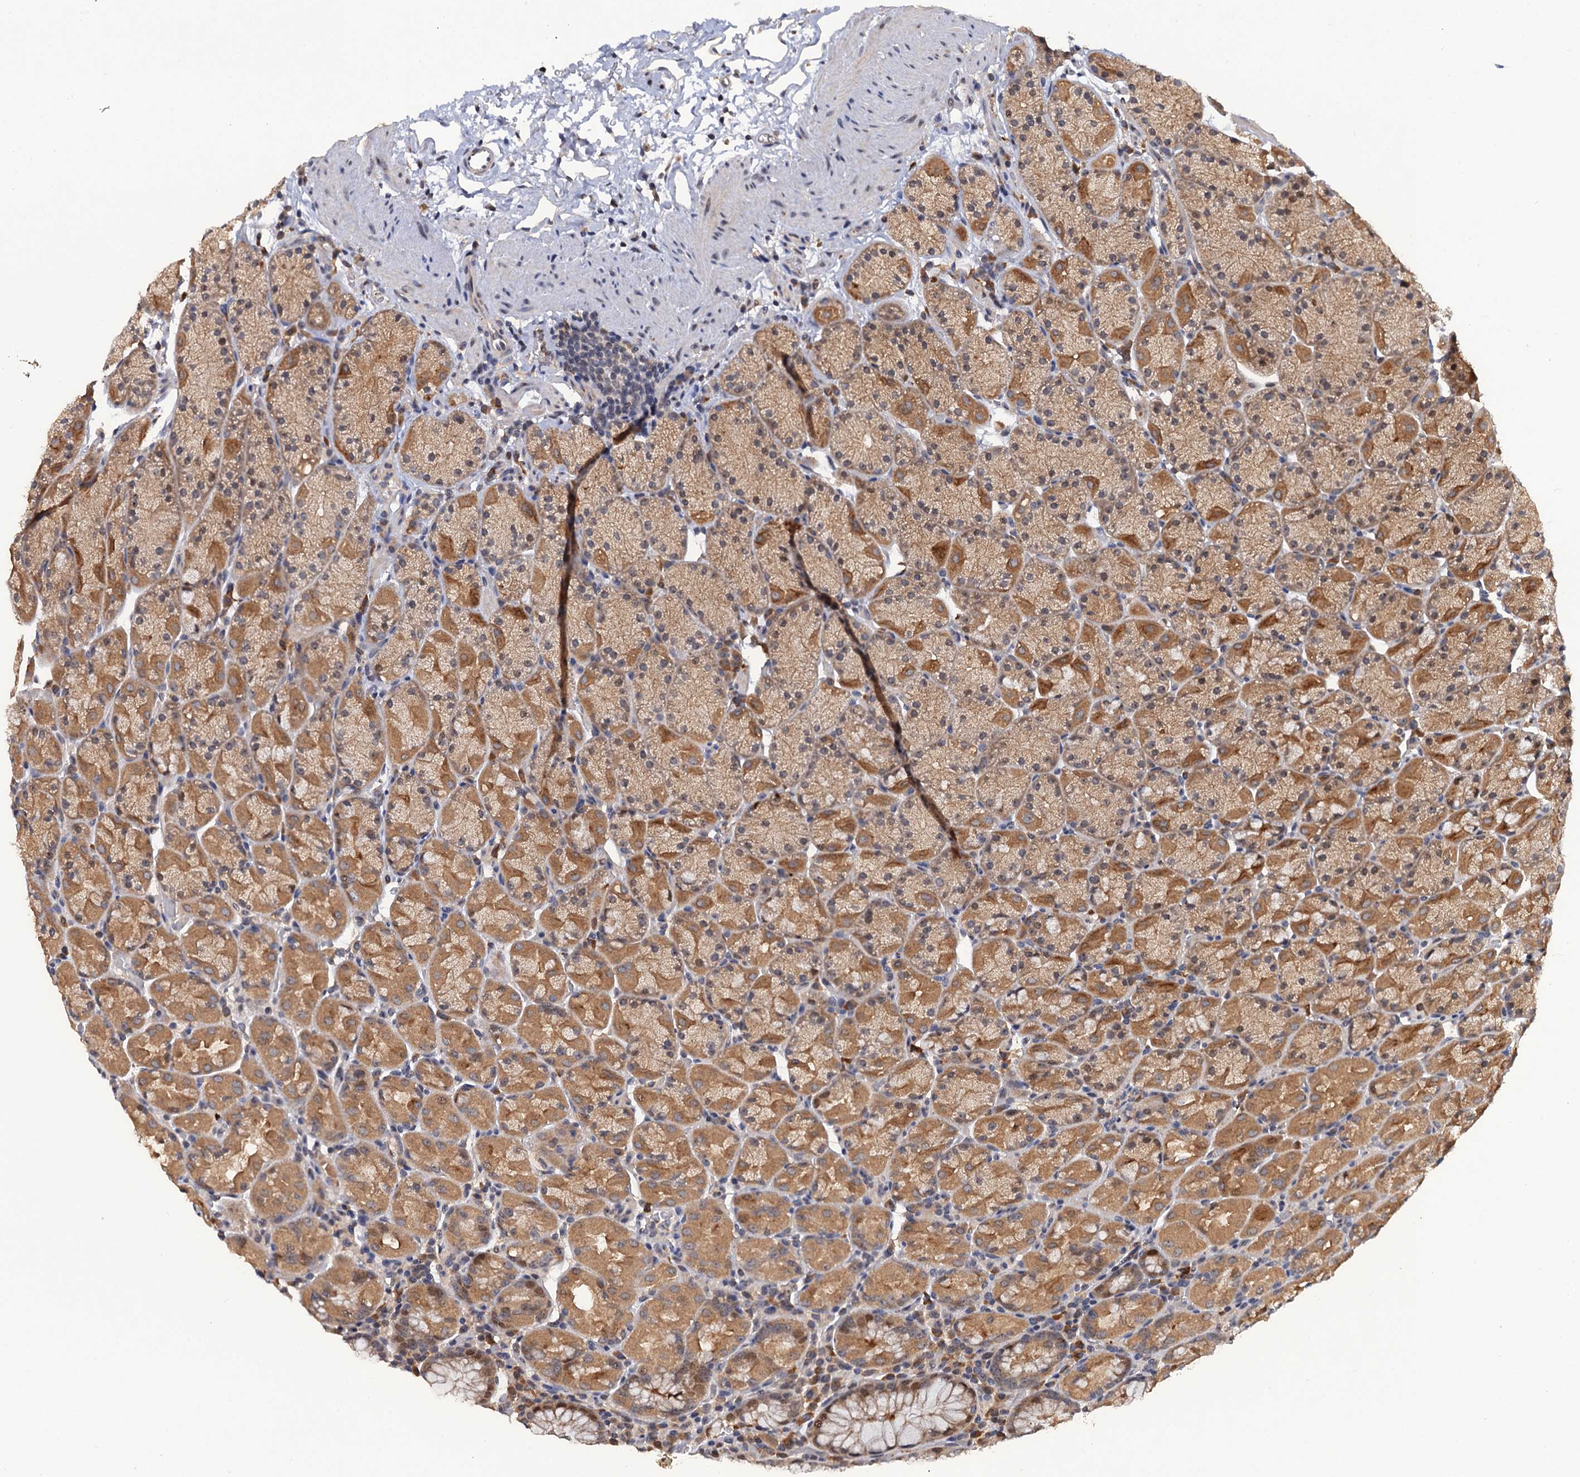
{"staining": {"intensity": "moderate", "quantity": ">75%", "location": "cytoplasmic/membranous,nuclear"}, "tissue": "stomach", "cell_type": "Glandular cells", "image_type": "normal", "snomed": [{"axis": "morphology", "description": "Normal tissue, NOS"}, {"axis": "topography", "description": "Stomach, upper"}, {"axis": "topography", "description": "Stomach, lower"}], "caption": "Protein staining by immunohistochemistry exhibits moderate cytoplasmic/membranous,nuclear expression in approximately >75% of glandular cells in unremarkable stomach. (DAB = brown stain, brightfield microscopy at high magnification).", "gene": "LRRC63", "patient": {"sex": "male", "age": 80}}